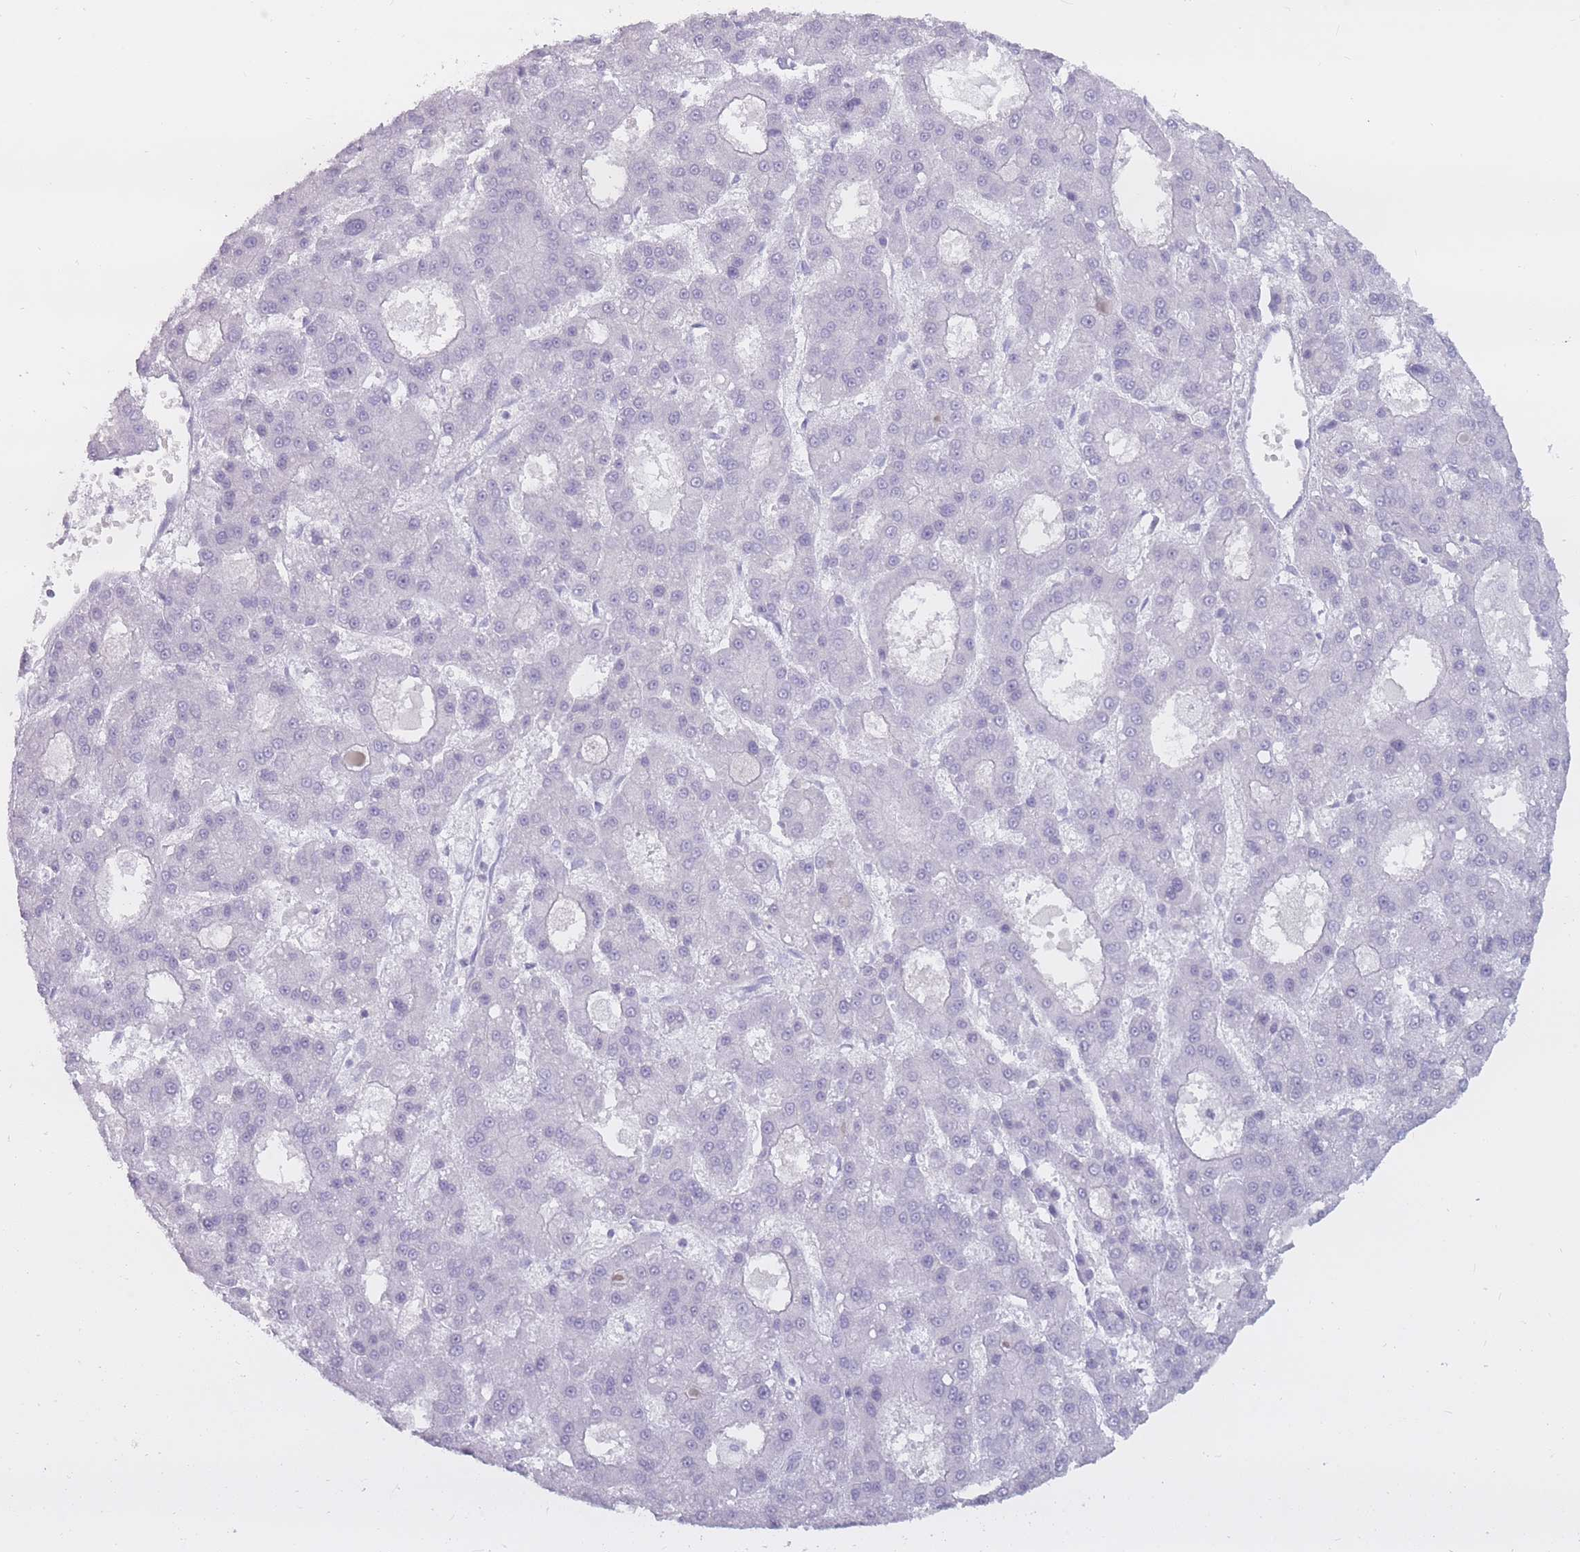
{"staining": {"intensity": "negative", "quantity": "none", "location": "none"}, "tissue": "liver cancer", "cell_type": "Tumor cells", "image_type": "cancer", "snomed": [{"axis": "morphology", "description": "Carcinoma, Hepatocellular, NOS"}, {"axis": "topography", "description": "Liver"}], "caption": "Image shows no protein staining in tumor cells of liver cancer tissue. The staining was performed using DAB to visualize the protein expression in brown, while the nuclei were stained in blue with hematoxylin (Magnification: 20x).", "gene": "PNMA3", "patient": {"sex": "male", "age": 70}}